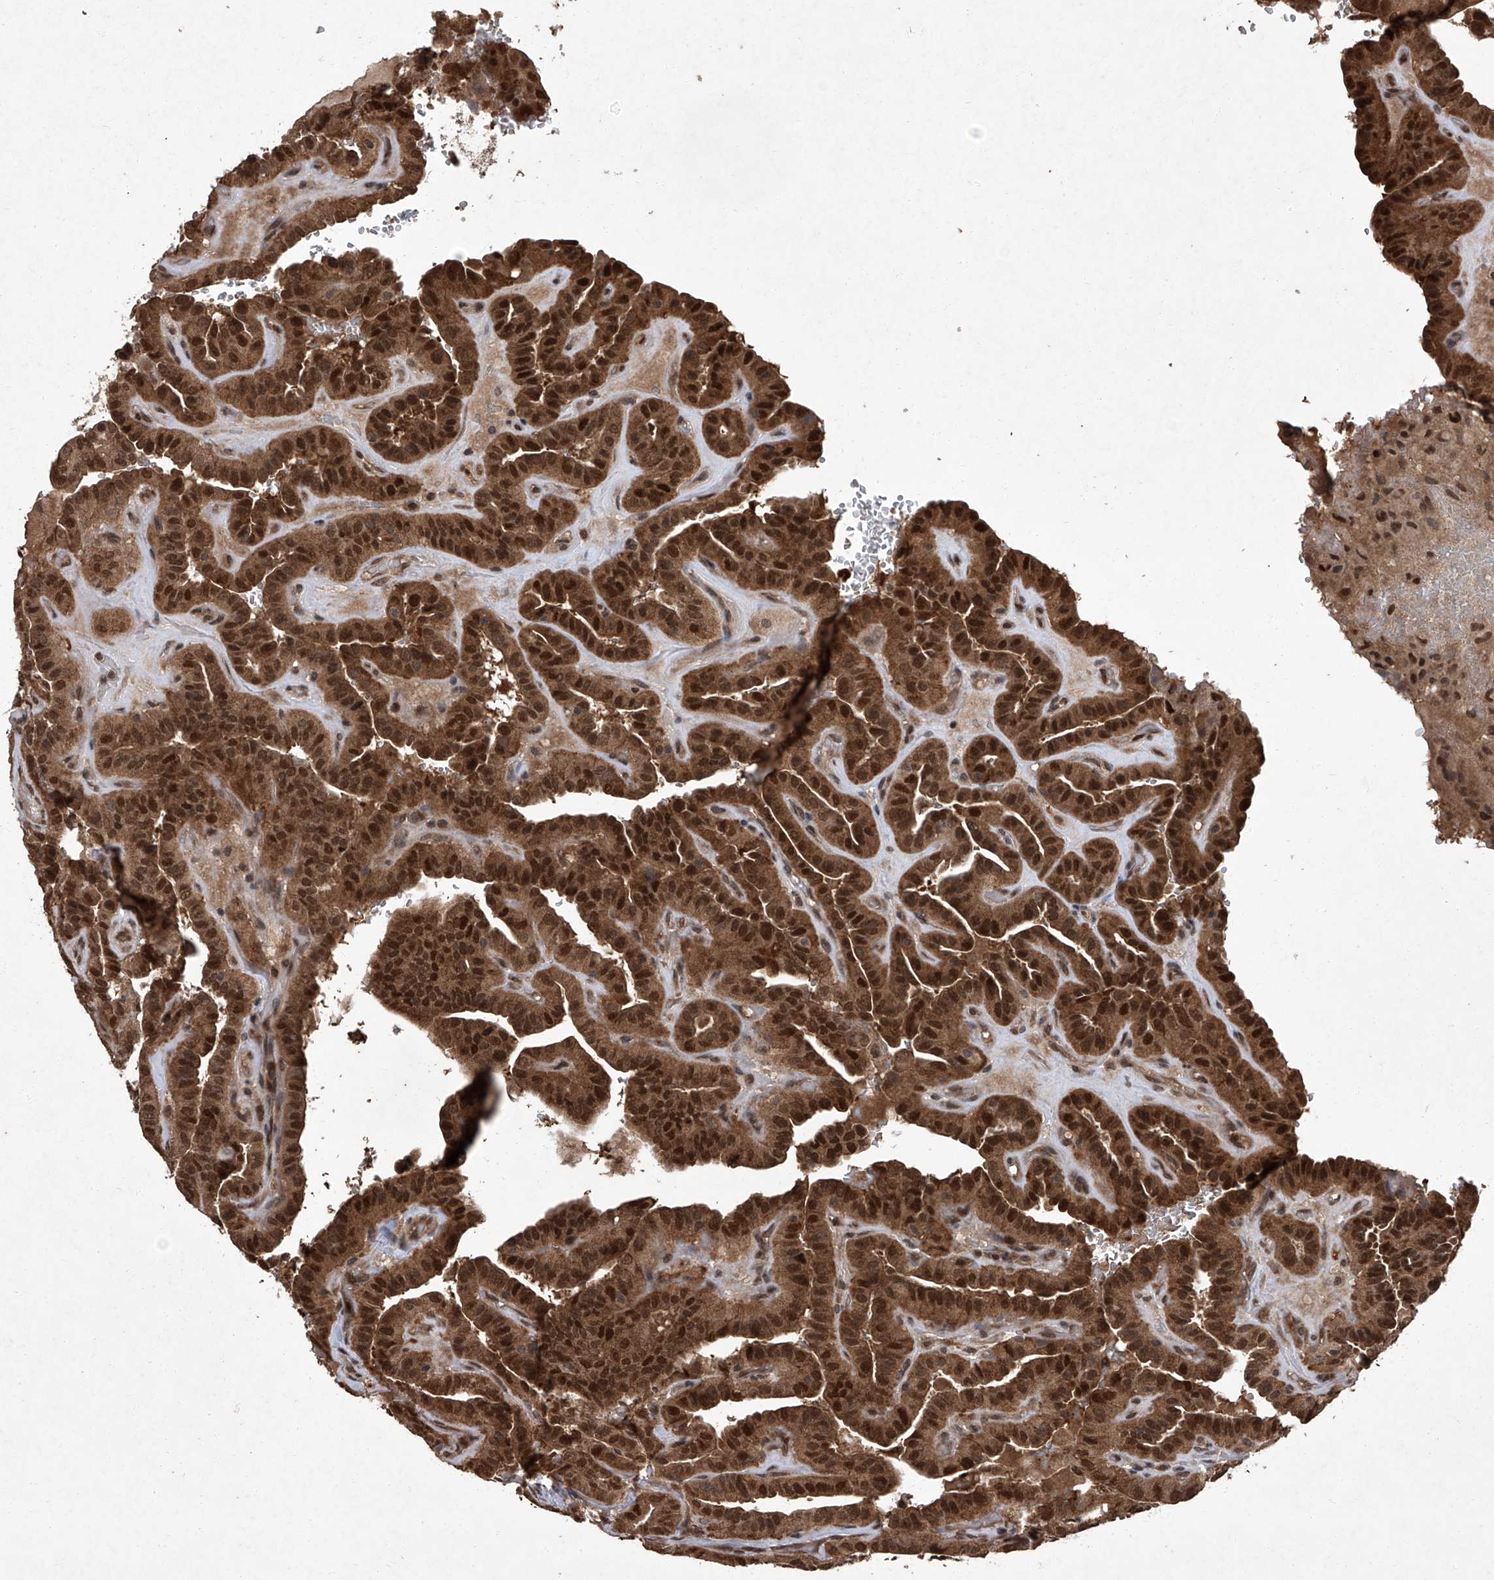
{"staining": {"intensity": "strong", "quantity": ">75%", "location": "cytoplasmic/membranous,nuclear"}, "tissue": "thyroid cancer", "cell_type": "Tumor cells", "image_type": "cancer", "snomed": [{"axis": "morphology", "description": "Papillary adenocarcinoma, NOS"}, {"axis": "topography", "description": "Thyroid gland"}], "caption": "Human thyroid cancer (papillary adenocarcinoma) stained with a brown dye exhibits strong cytoplasmic/membranous and nuclear positive staining in about >75% of tumor cells.", "gene": "TSNAX", "patient": {"sex": "male", "age": 77}}